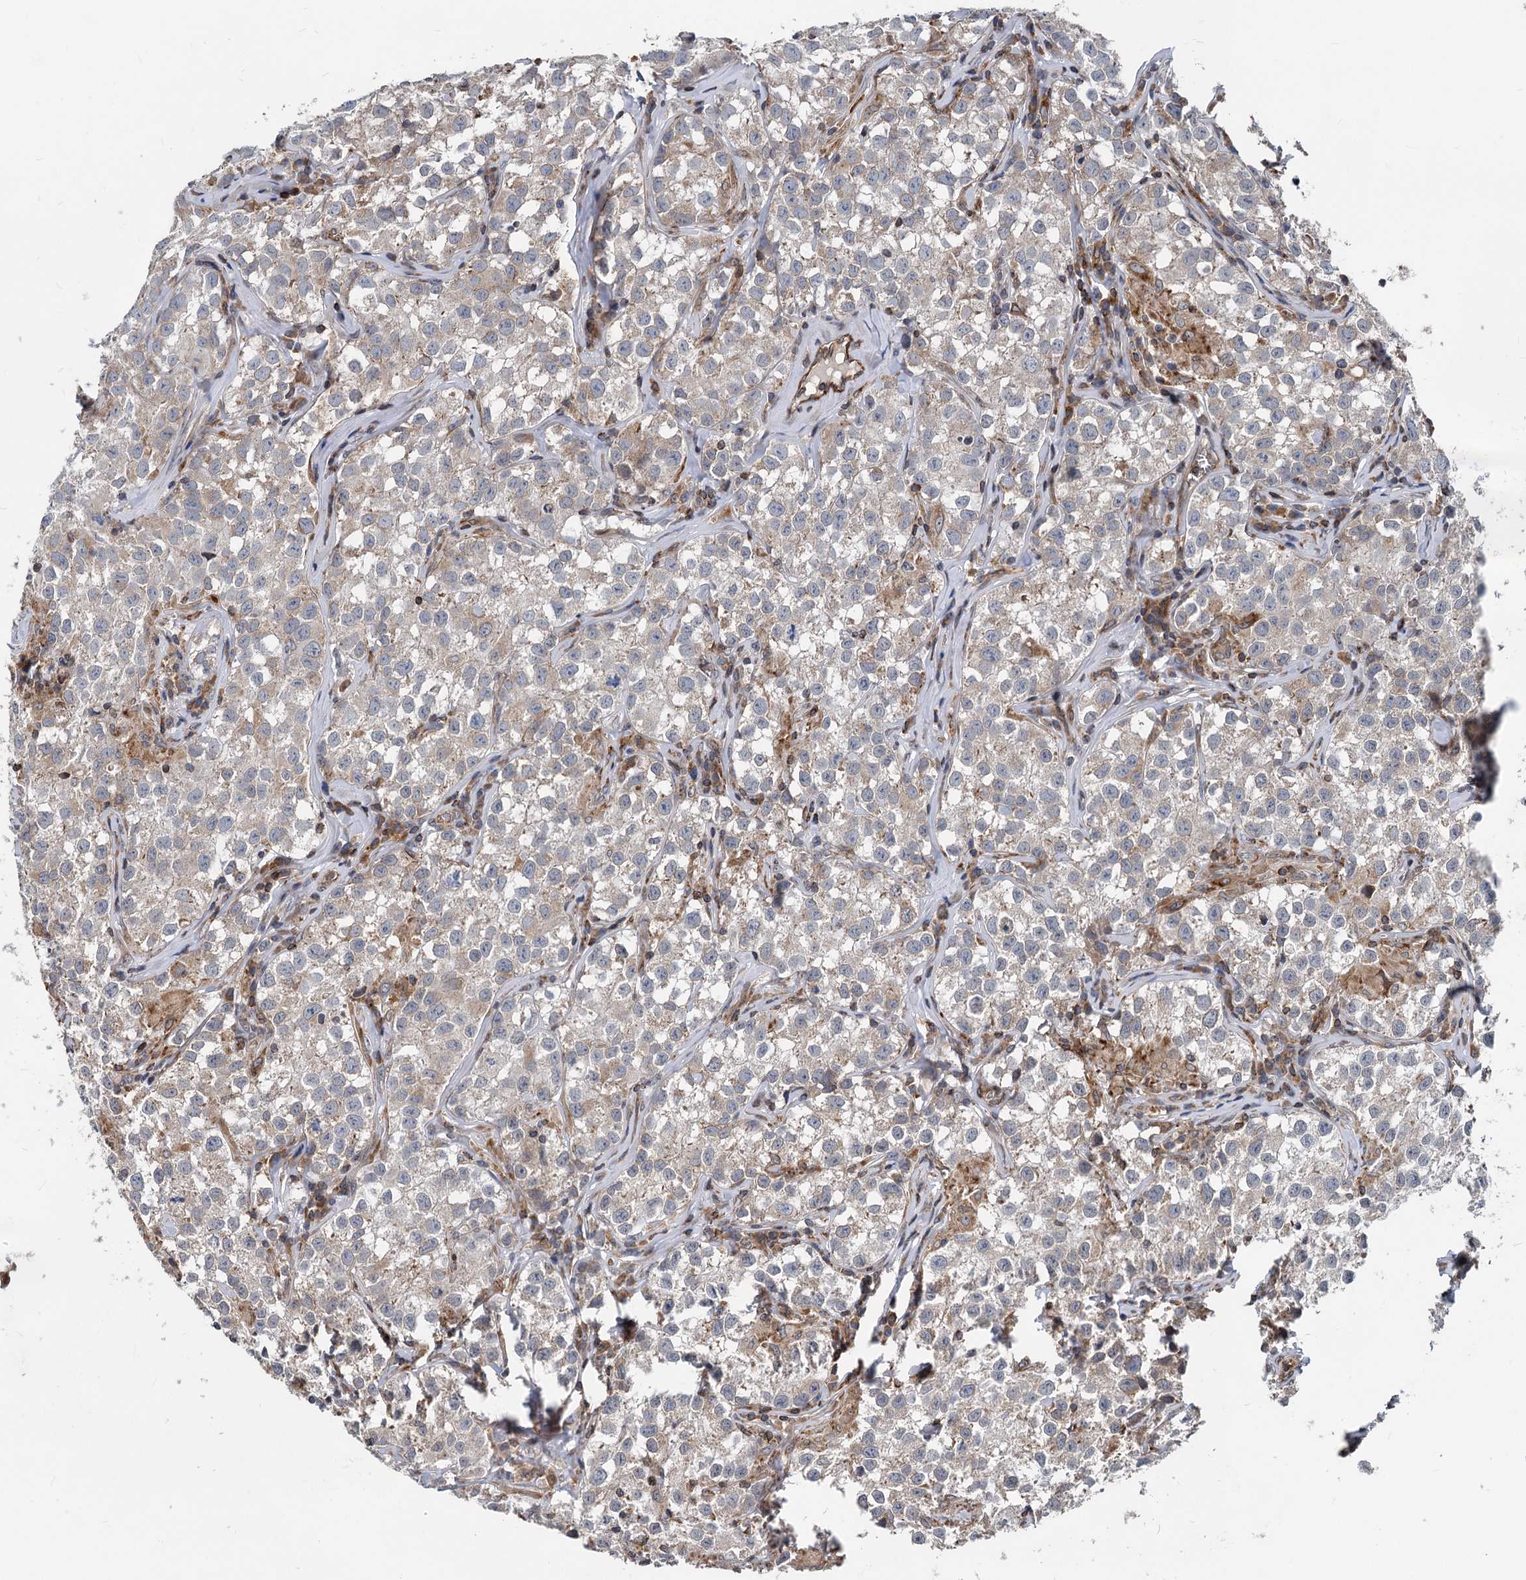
{"staining": {"intensity": "weak", "quantity": "<25%", "location": "cytoplasmic/membranous"}, "tissue": "testis cancer", "cell_type": "Tumor cells", "image_type": "cancer", "snomed": [{"axis": "morphology", "description": "Seminoma, NOS"}, {"axis": "morphology", "description": "Carcinoma, Embryonal, NOS"}, {"axis": "topography", "description": "Testis"}], "caption": "Human testis cancer stained for a protein using immunohistochemistry (IHC) displays no expression in tumor cells.", "gene": "STIM1", "patient": {"sex": "male", "age": 43}}